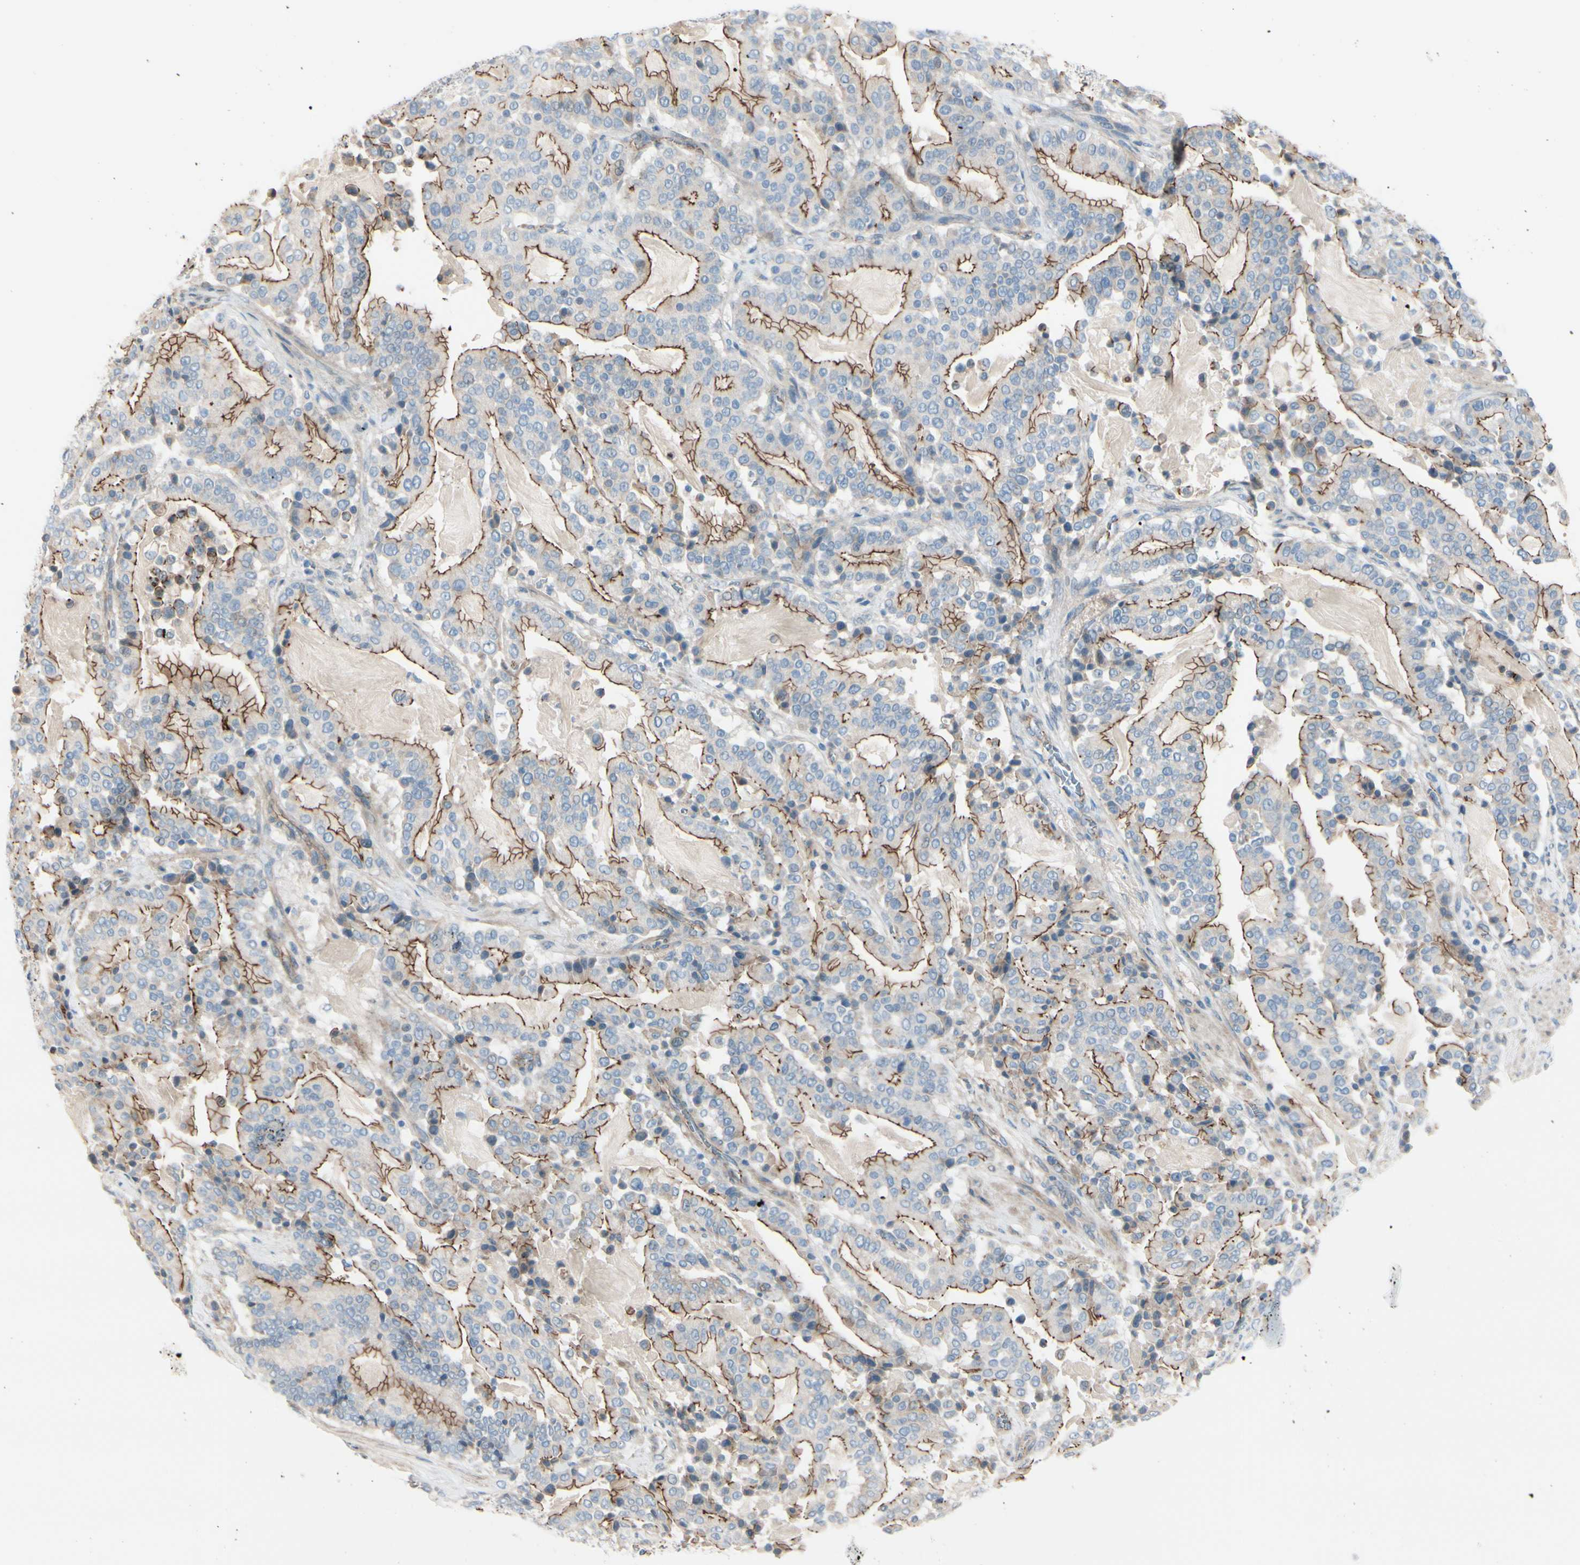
{"staining": {"intensity": "moderate", "quantity": "25%-75%", "location": "cytoplasmic/membranous"}, "tissue": "pancreatic cancer", "cell_type": "Tumor cells", "image_type": "cancer", "snomed": [{"axis": "morphology", "description": "Adenocarcinoma, NOS"}, {"axis": "topography", "description": "Pancreas"}], "caption": "This histopathology image demonstrates pancreatic adenocarcinoma stained with immunohistochemistry to label a protein in brown. The cytoplasmic/membranous of tumor cells show moderate positivity for the protein. Nuclei are counter-stained blue.", "gene": "TJP1", "patient": {"sex": "male", "age": 63}}